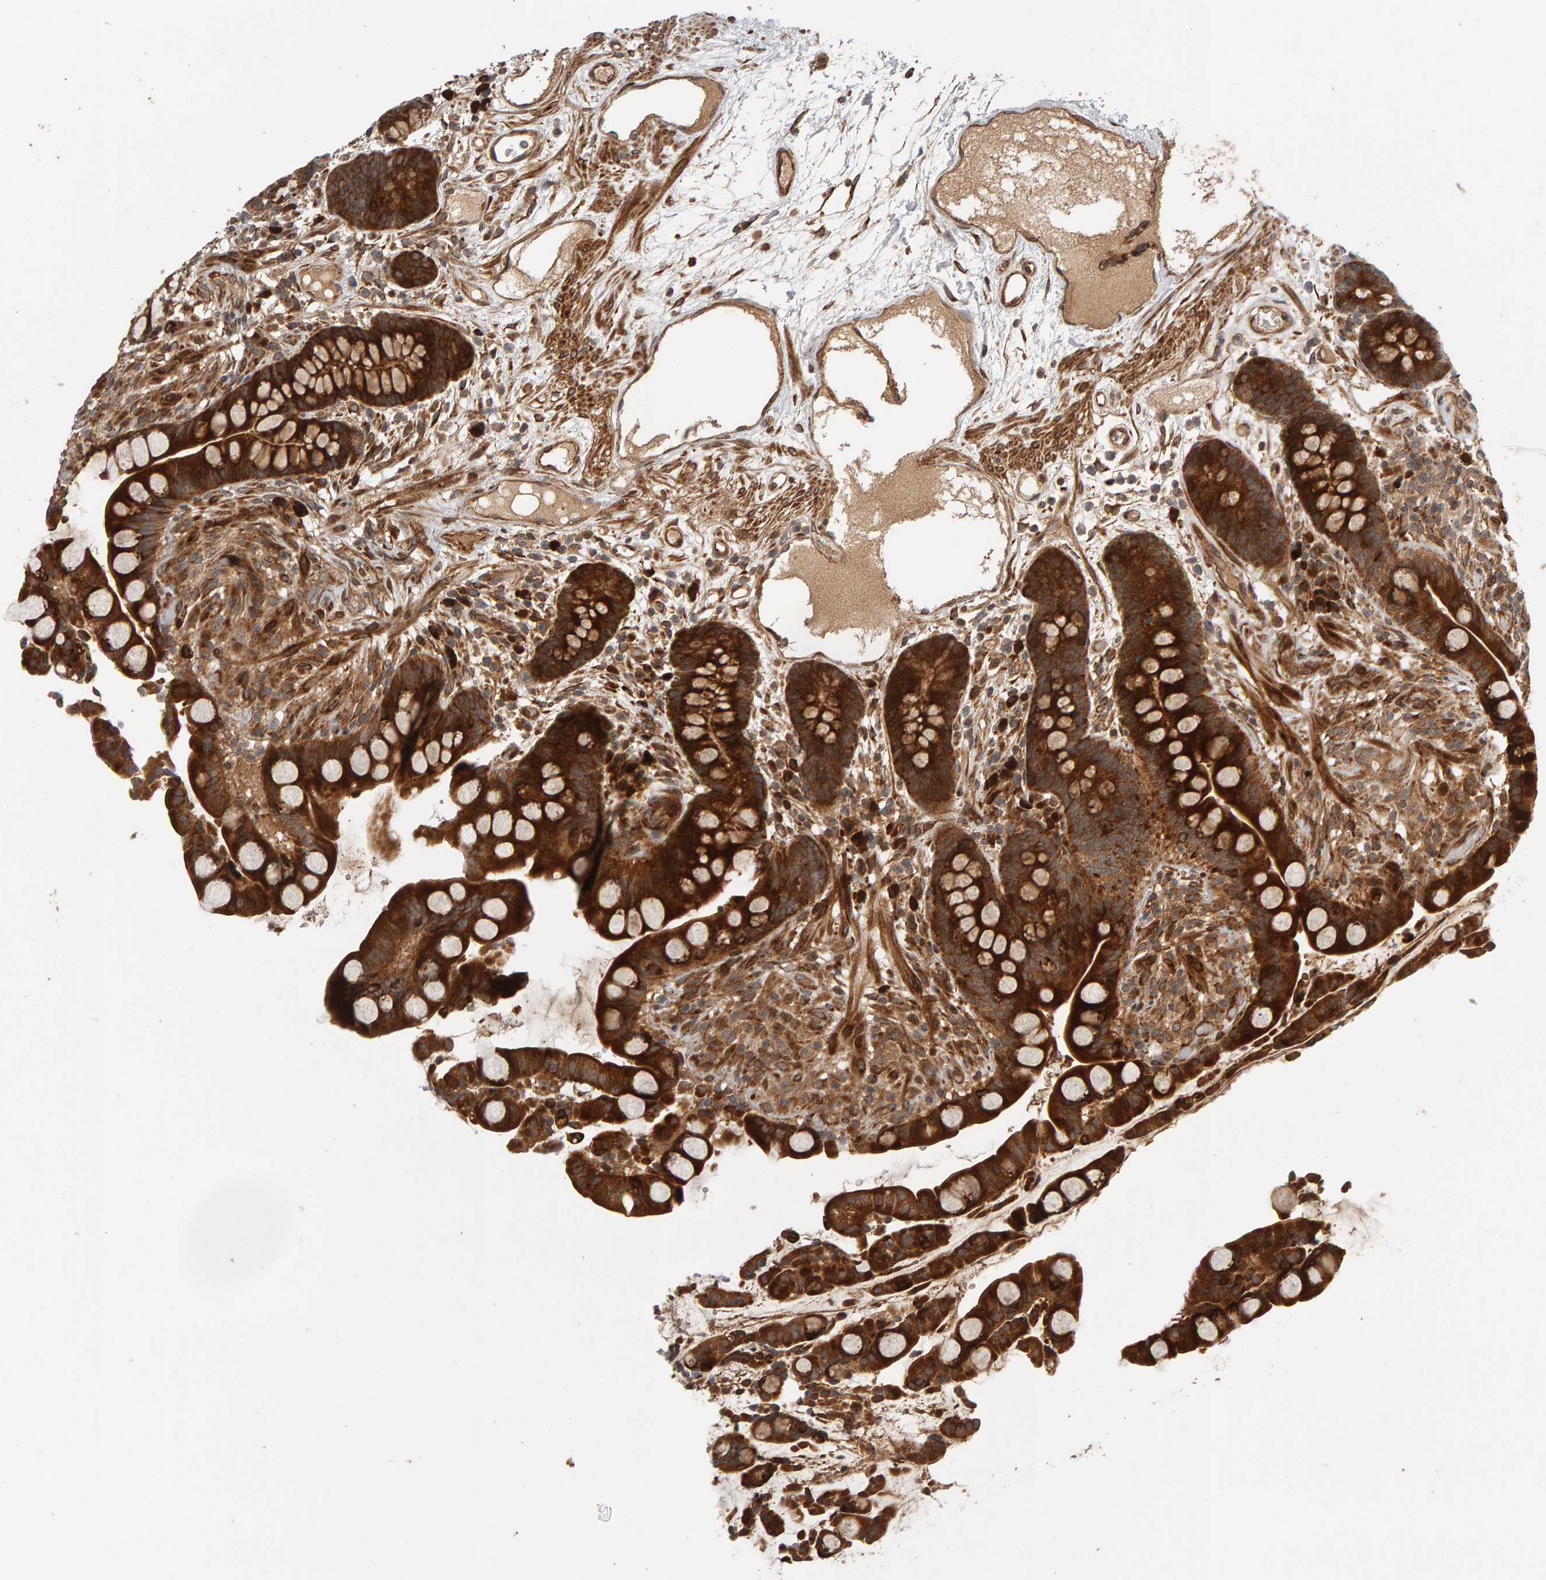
{"staining": {"intensity": "moderate", "quantity": ">75%", "location": "cytoplasmic/membranous"}, "tissue": "colon", "cell_type": "Endothelial cells", "image_type": "normal", "snomed": [{"axis": "morphology", "description": "Normal tissue, NOS"}, {"axis": "topography", "description": "Colon"}], "caption": "Moderate cytoplasmic/membranous expression is present in about >75% of endothelial cells in benign colon.", "gene": "ZFAND1", "patient": {"sex": "male", "age": 73}}